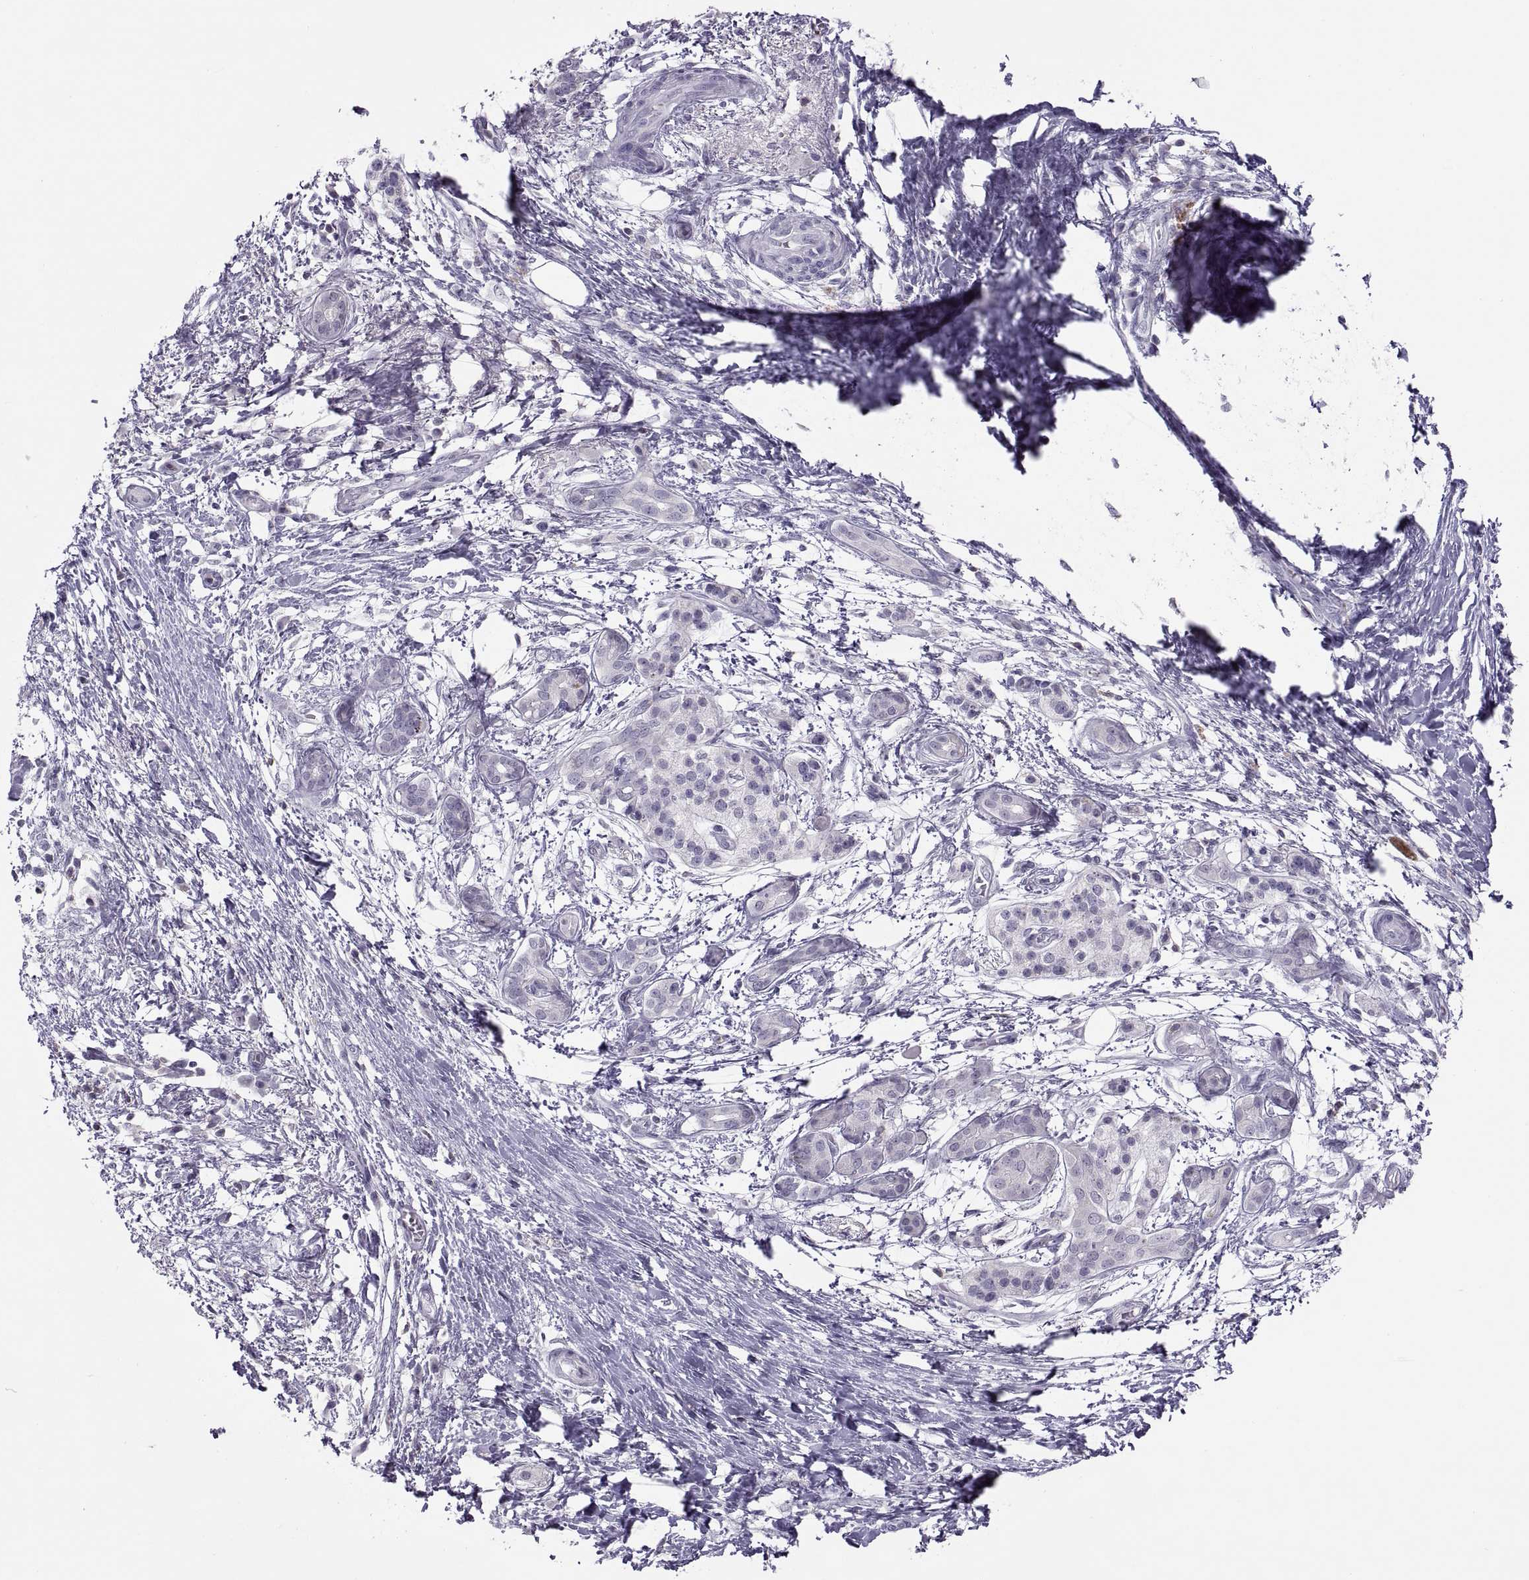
{"staining": {"intensity": "negative", "quantity": "none", "location": "none"}, "tissue": "pancreatic cancer", "cell_type": "Tumor cells", "image_type": "cancer", "snomed": [{"axis": "morphology", "description": "Adenocarcinoma, NOS"}, {"axis": "topography", "description": "Pancreas"}], "caption": "Human pancreatic cancer (adenocarcinoma) stained for a protein using immunohistochemistry reveals no positivity in tumor cells.", "gene": "TTC21A", "patient": {"sex": "female", "age": 72}}